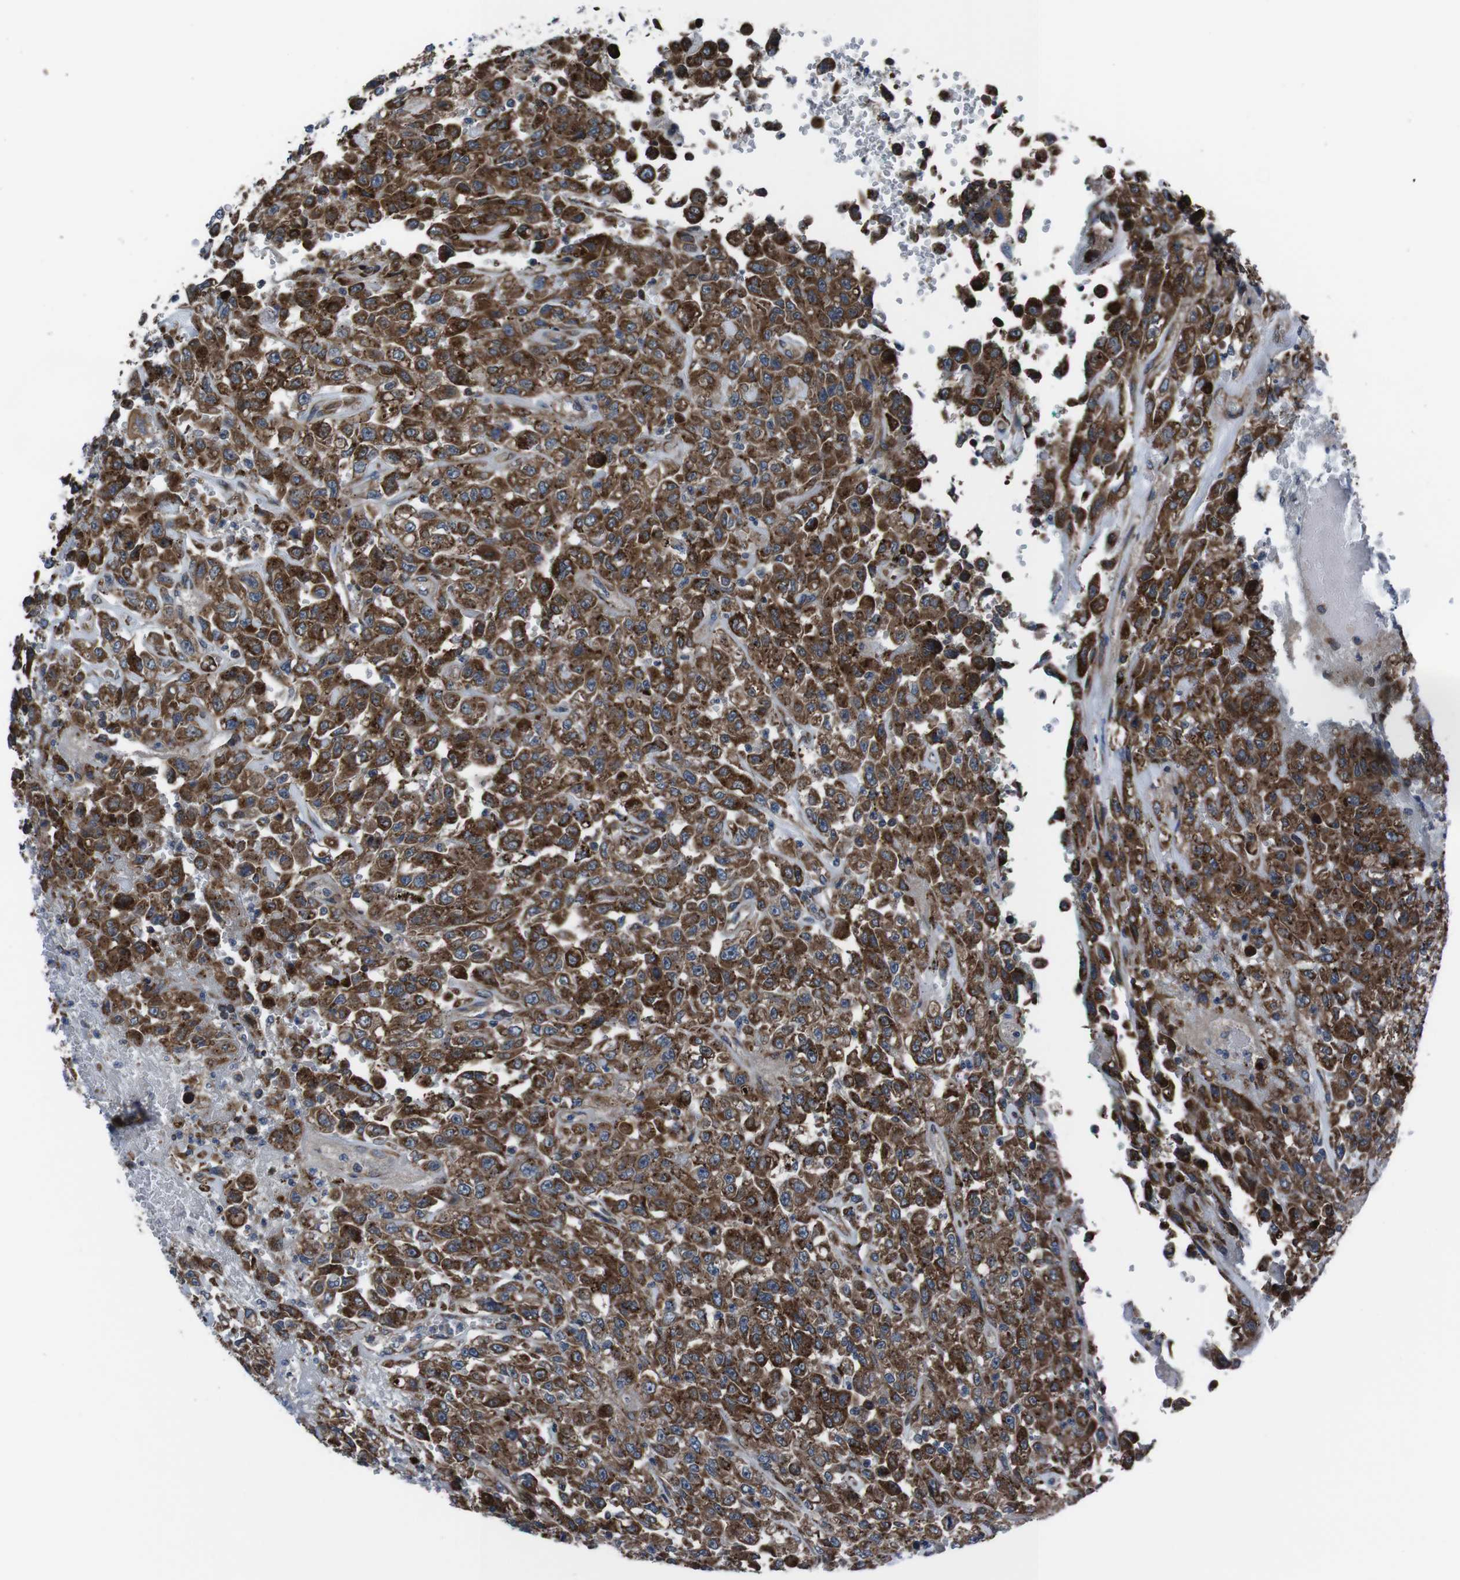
{"staining": {"intensity": "strong", "quantity": ">75%", "location": "cytoplasmic/membranous"}, "tissue": "urothelial cancer", "cell_type": "Tumor cells", "image_type": "cancer", "snomed": [{"axis": "morphology", "description": "Urothelial carcinoma, High grade"}, {"axis": "topography", "description": "Urinary bladder"}], "caption": "Immunohistochemistry (IHC) image of neoplastic tissue: high-grade urothelial carcinoma stained using immunohistochemistry (IHC) exhibits high levels of strong protein expression localized specifically in the cytoplasmic/membranous of tumor cells, appearing as a cytoplasmic/membranous brown color.", "gene": "EIF4A2", "patient": {"sex": "male", "age": 46}}